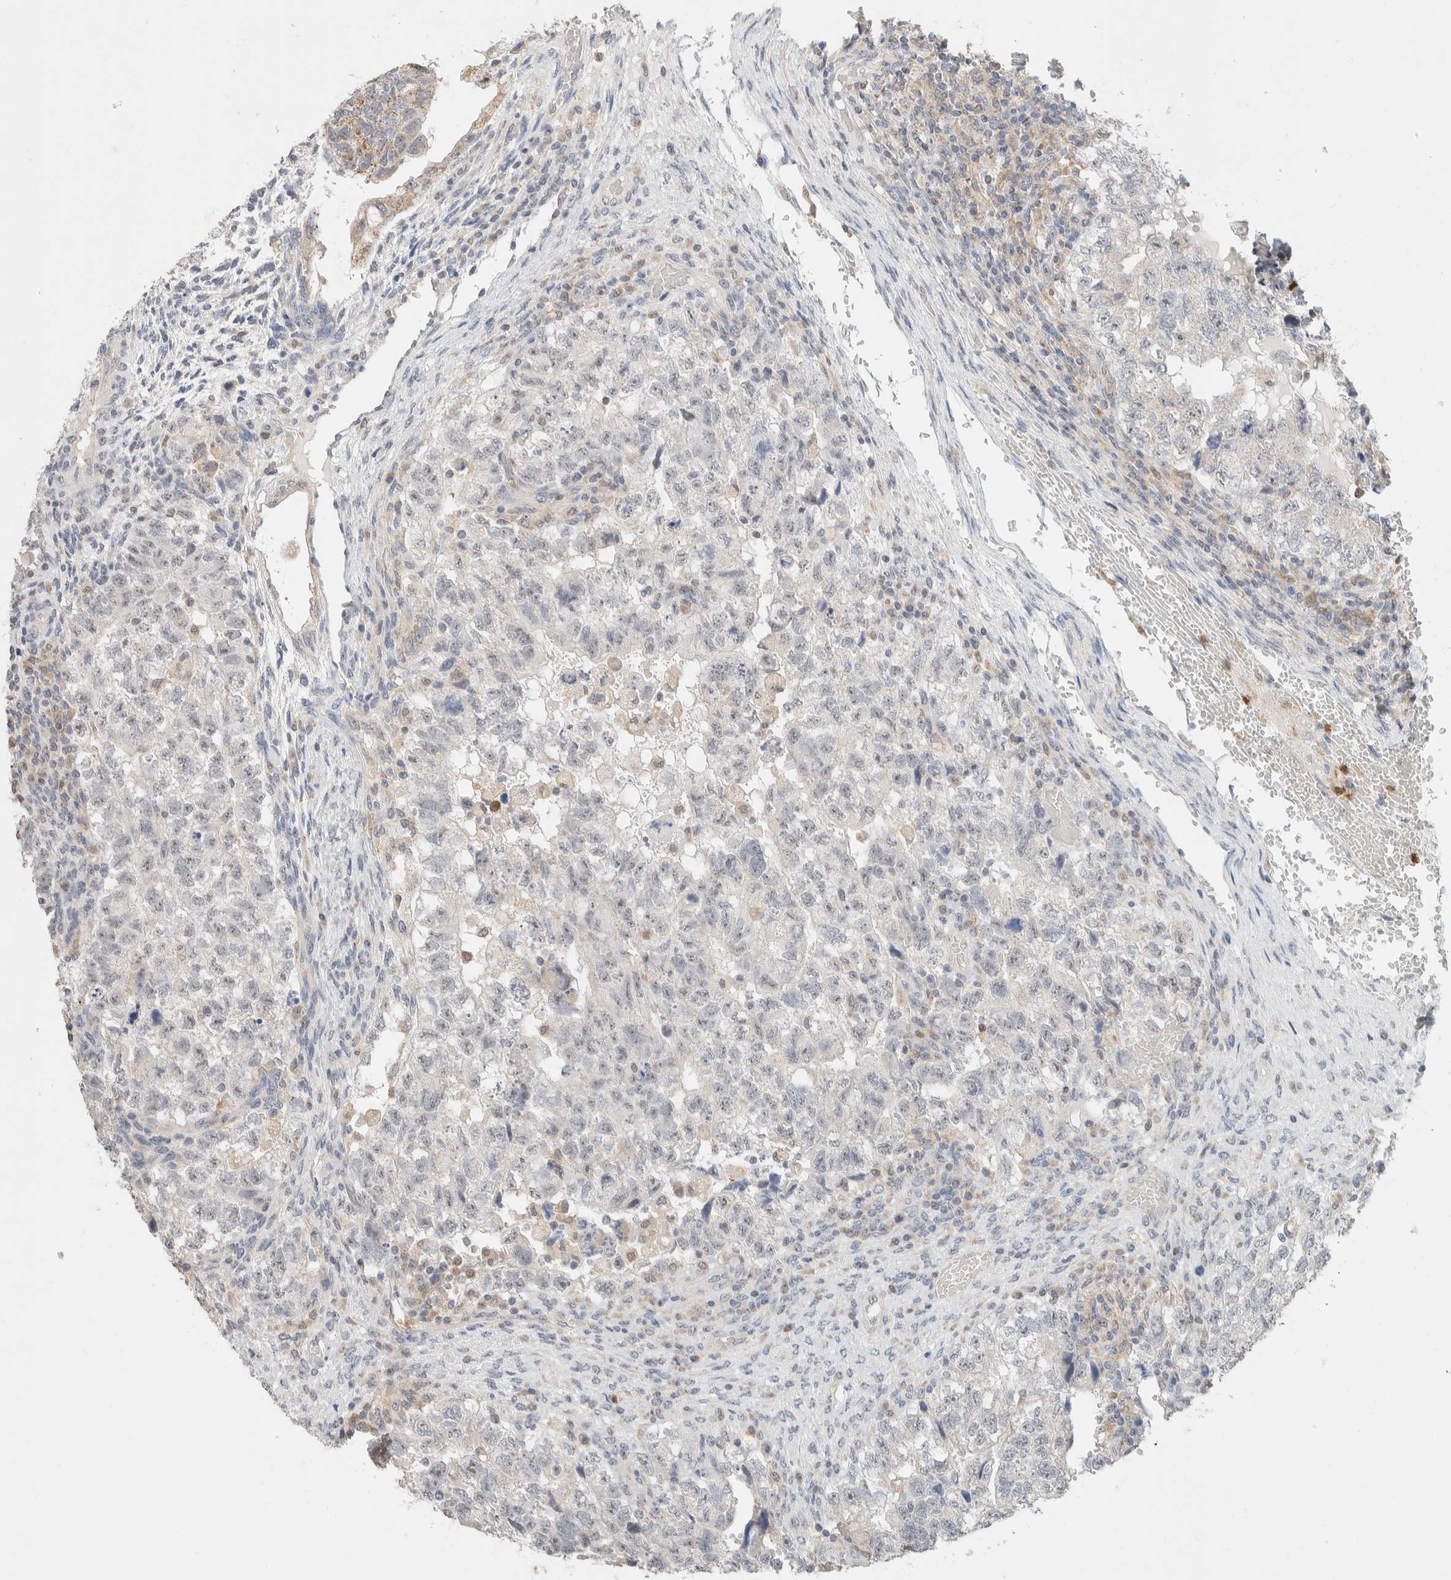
{"staining": {"intensity": "negative", "quantity": "none", "location": "none"}, "tissue": "testis cancer", "cell_type": "Tumor cells", "image_type": "cancer", "snomed": [{"axis": "morphology", "description": "Carcinoma, Embryonal, NOS"}, {"axis": "topography", "description": "Testis"}], "caption": "The image displays no significant expression in tumor cells of testis embryonal carcinoma.", "gene": "HDHD3", "patient": {"sex": "male", "age": 36}}